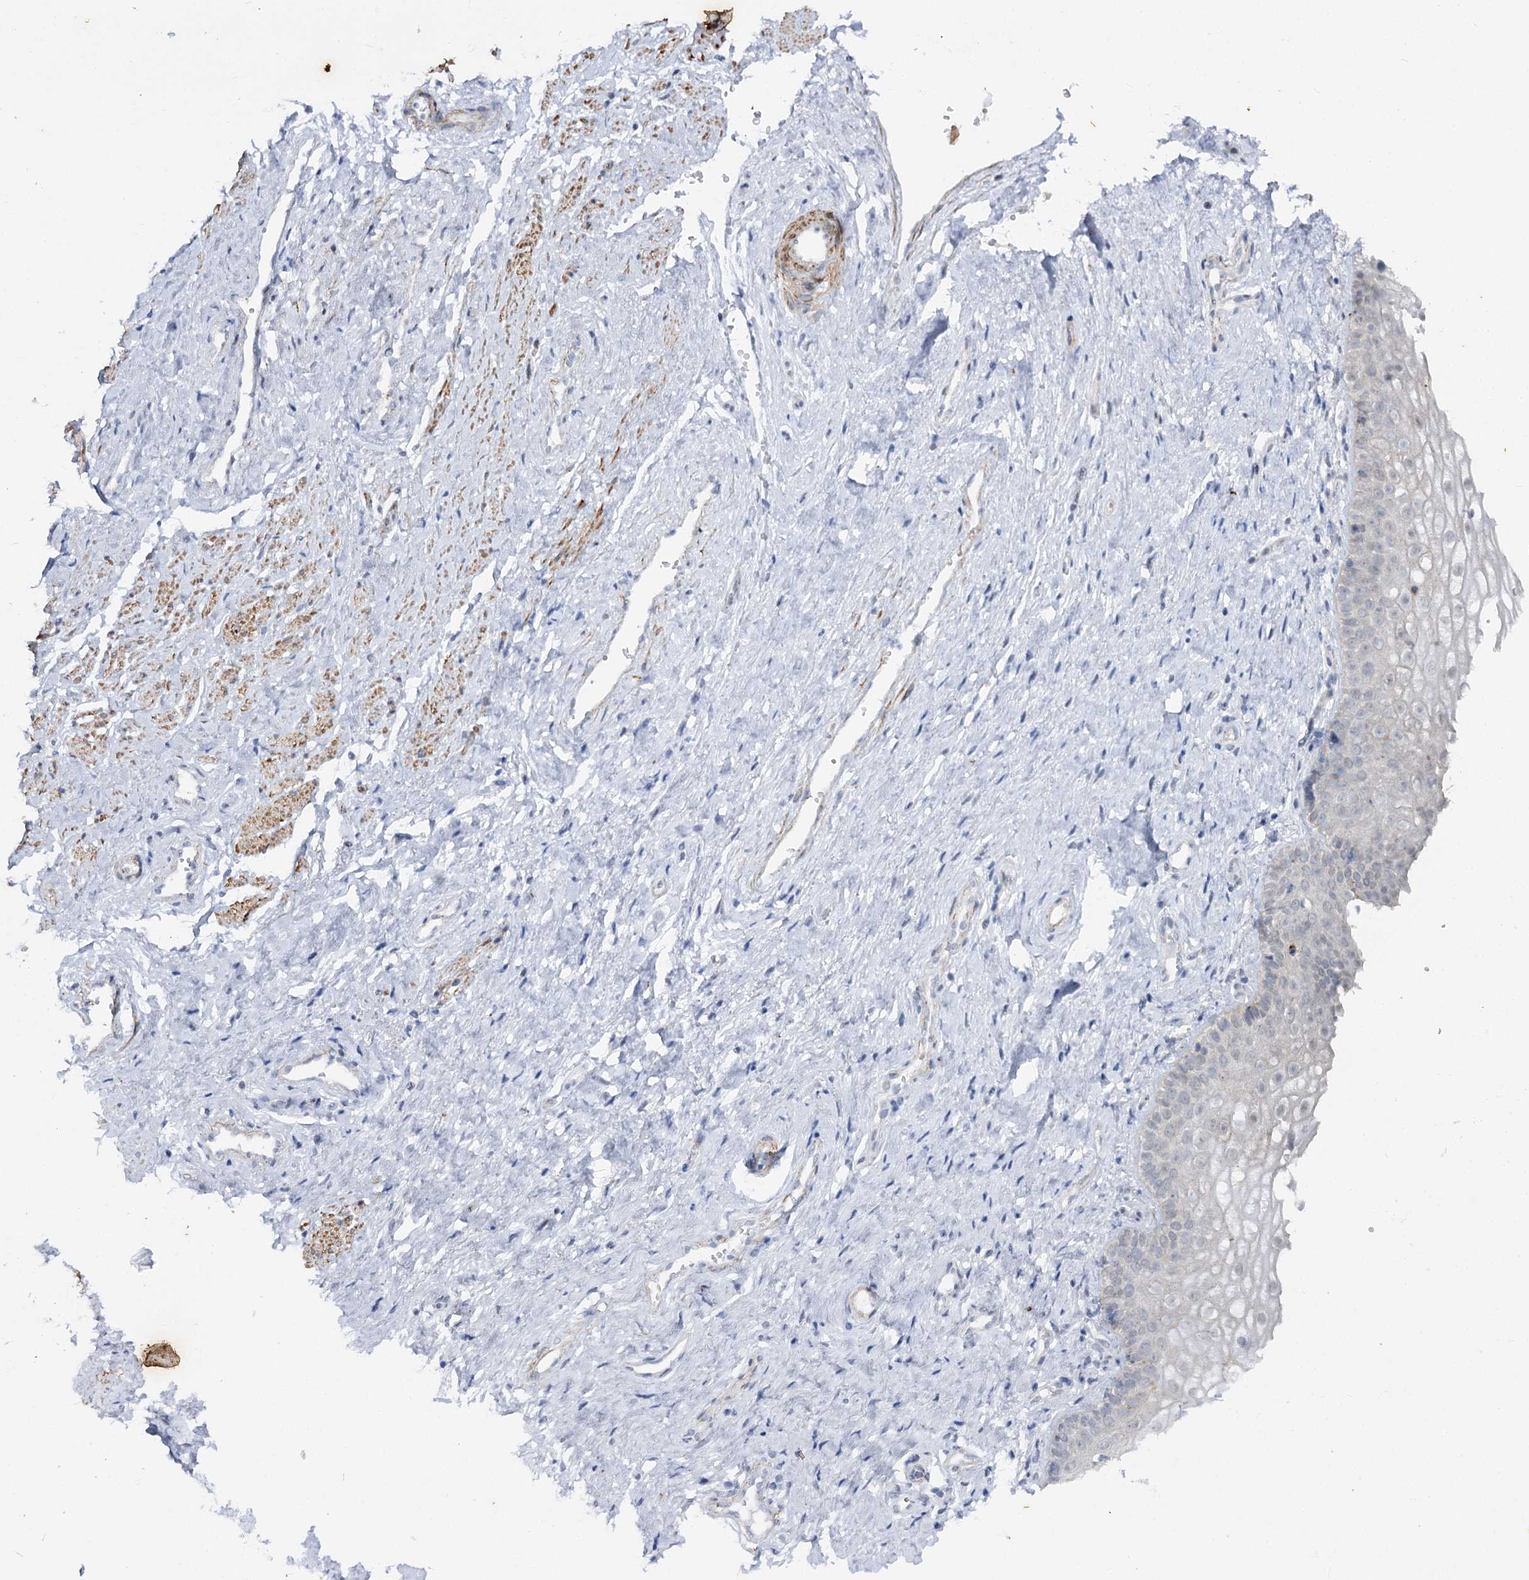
{"staining": {"intensity": "negative", "quantity": "none", "location": "none"}, "tissue": "vagina", "cell_type": "Squamous epithelial cells", "image_type": "normal", "snomed": [{"axis": "morphology", "description": "Normal tissue, NOS"}, {"axis": "topography", "description": "Vagina"}], "caption": "Squamous epithelial cells are negative for brown protein staining in benign vagina. (Immunohistochemistry, brightfield microscopy, high magnification).", "gene": "AGXT2", "patient": {"sex": "female", "age": 46}}